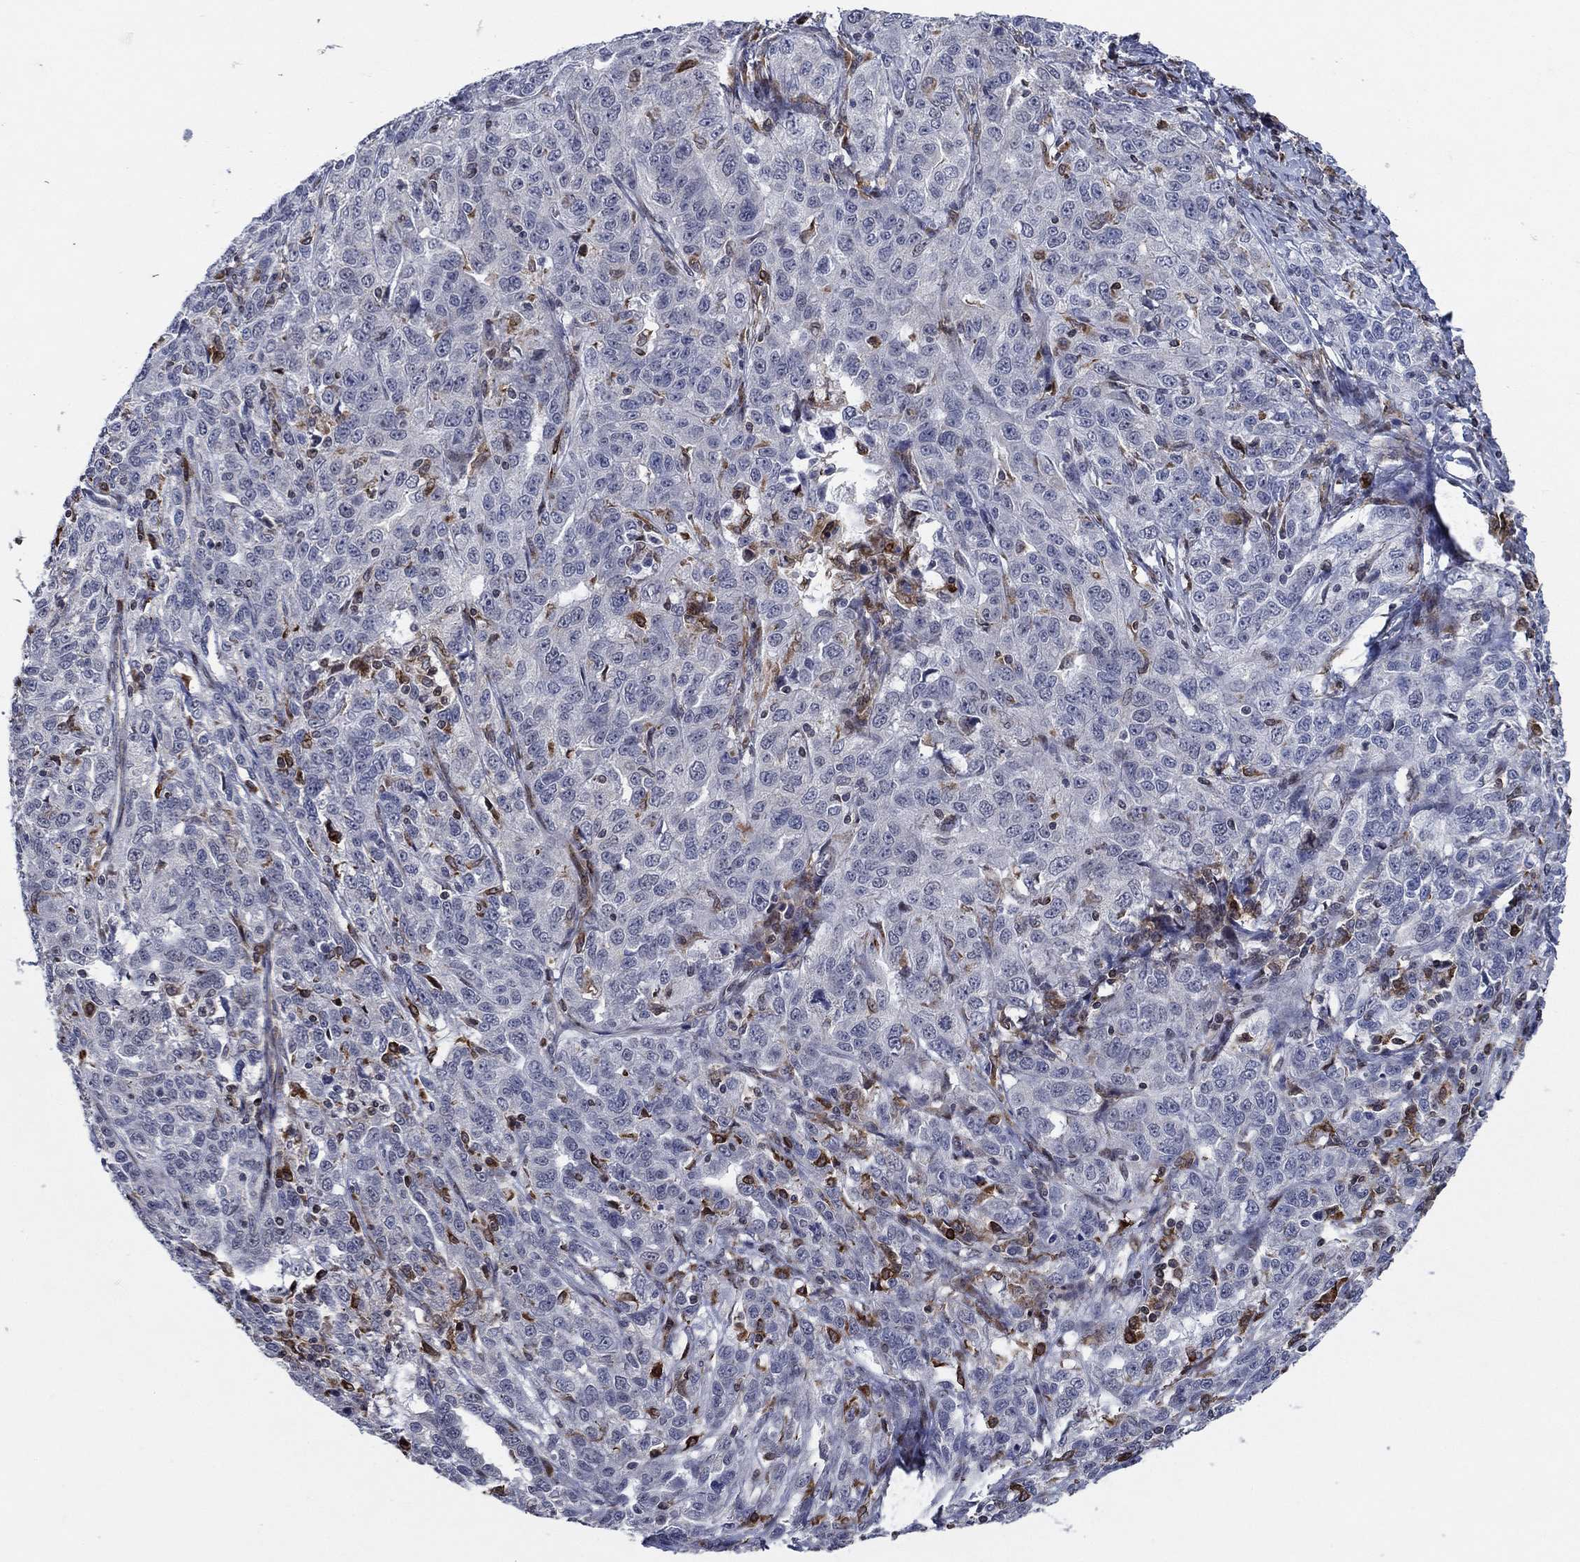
{"staining": {"intensity": "negative", "quantity": "none", "location": "none"}, "tissue": "ovarian cancer", "cell_type": "Tumor cells", "image_type": "cancer", "snomed": [{"axis": "morphology", "description": "Cystadenocarcinoma, serous, NOS"}, {"axis": "topography", "description": "Ovary"}], "caption": "Immunohistochemistry (IHC) image of neoplastic tissue: human ovarian cancer stained with DAB (3,3'-diaminobenzidine) displays no significant protein staining in tumor cells.", "gene": "DHRS7", "patient": {"sex": "female", "age": 71}}